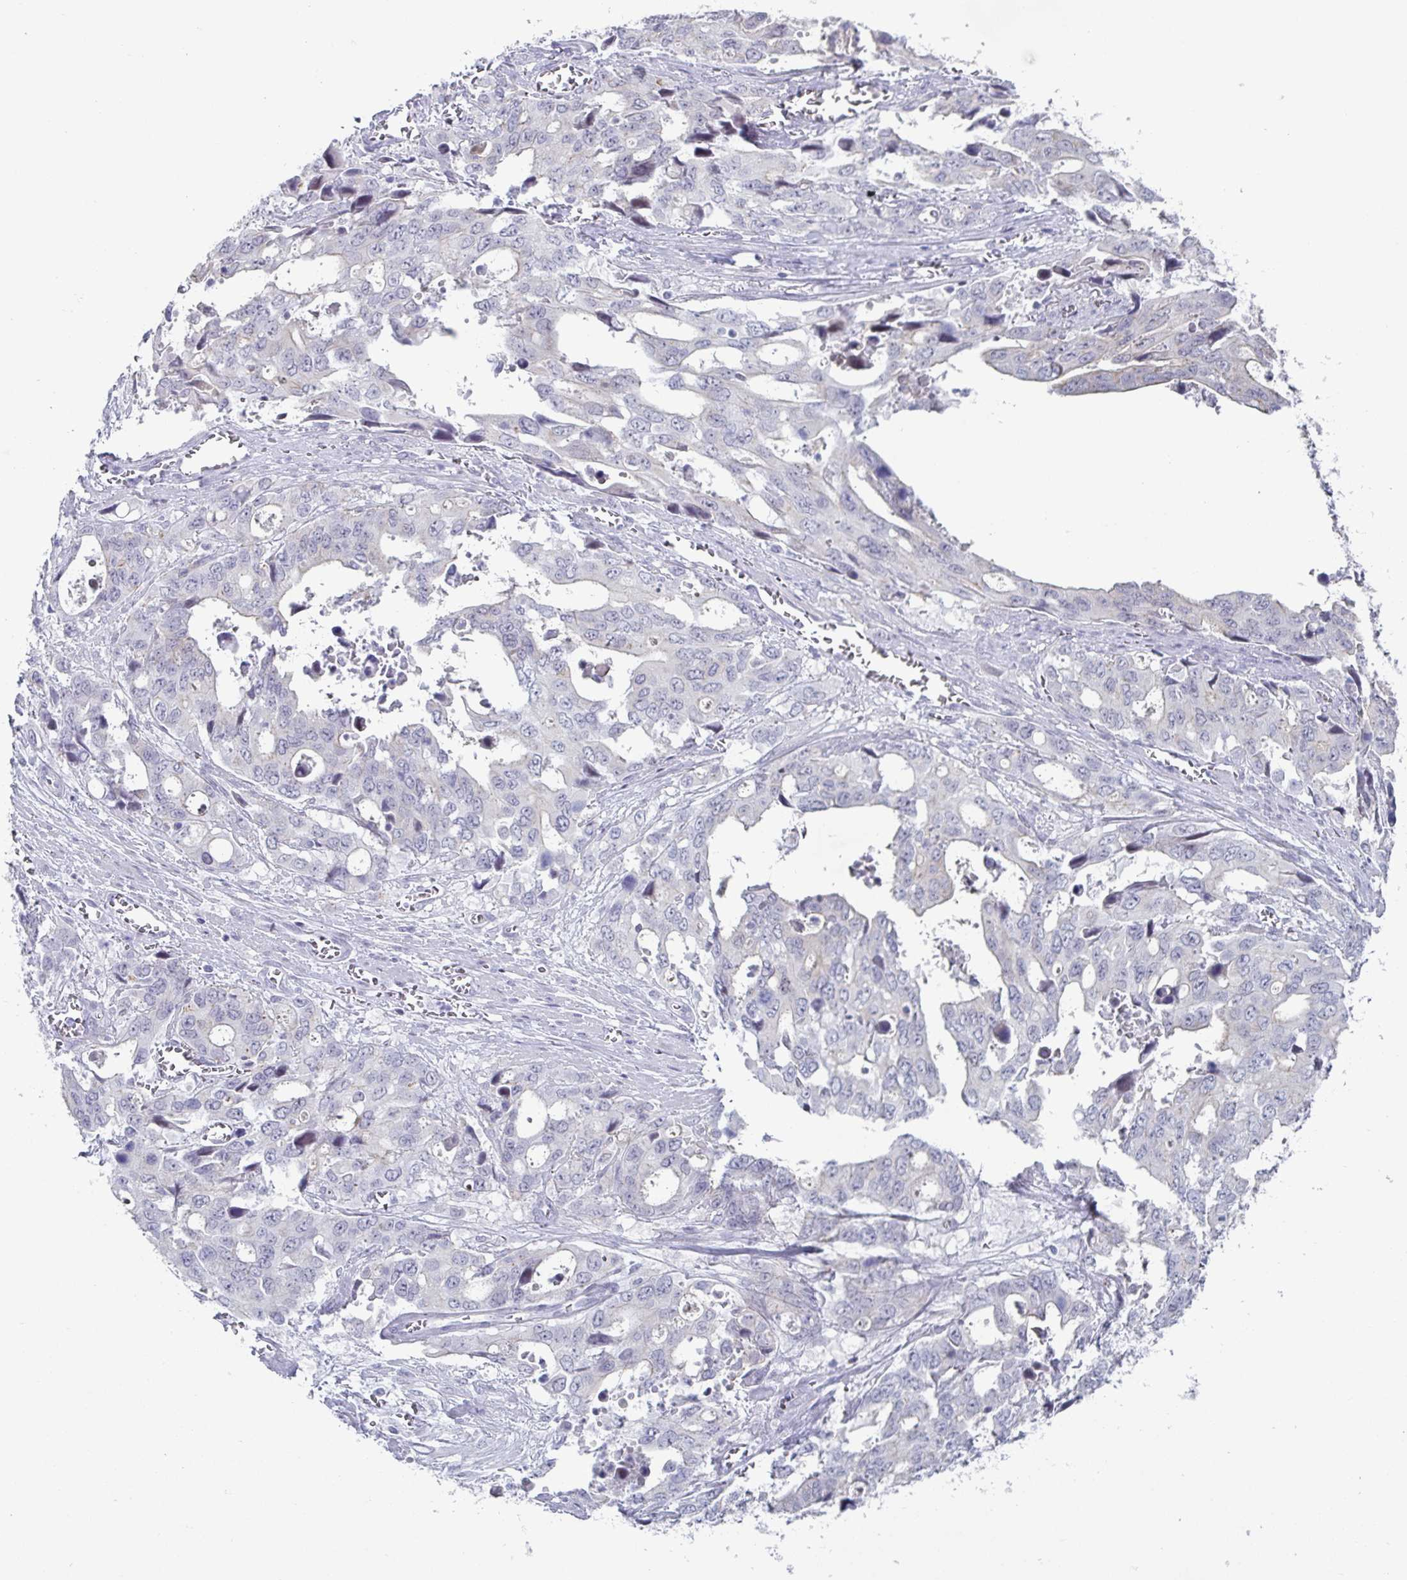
{"staining": {"intensity": "negative", "quantity": "none", "location": "none"}, "tissue": "stomach cancer", "cell_type": "Tumor cells", "image_type": "cancer", "snomed": [{"axis": "morphology", "description": "Adenocarcinoma, NOS"}, {"axis": "topography", "description": "Stomach, upper"}], "caption": "An IHC photomicrograph of adenocarcinoma (stomach) is shown. There is no staining in tumor cells of adenocarcinoma (stomach).", "gene": "VSIG10L", "patient": {"sex": "male", "age": 74}}